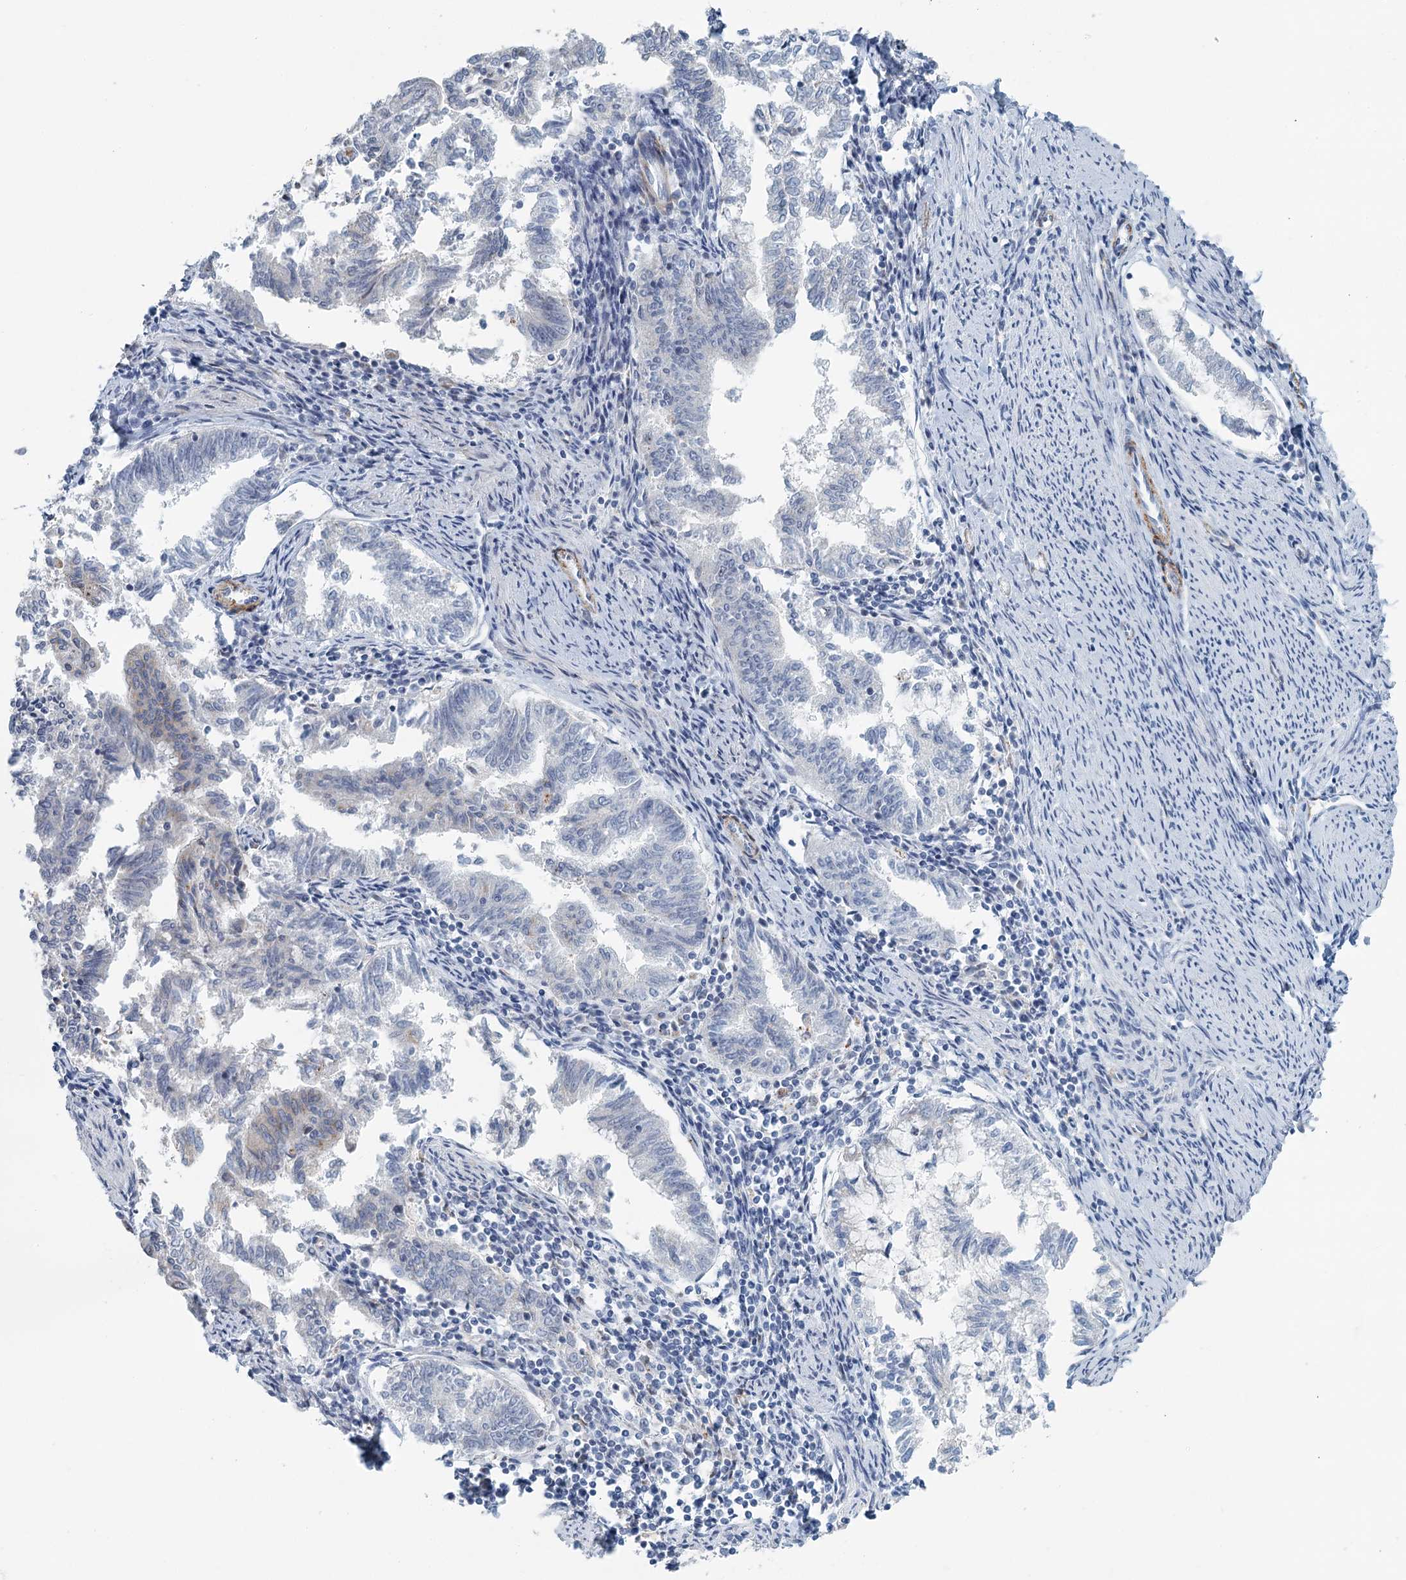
{"staining": {"intensity": "negative", "quantity": "none", "location": "none"}, "tissue": "endometrial cancer", "cell_type": "Tumor cells", "image_type": "cancer", "snomed": [{"axis": "morphology", "description": "Adenocarcinoma, NOS"}, {"axis": "topography", "description": "Endometrium"}], "caption": "Human endometrial cancer stained for a protein using IHC reveals no positivity in tumor cells.", "gene": "ZNF527", "patient": {"sex": "female", "age": 79}}